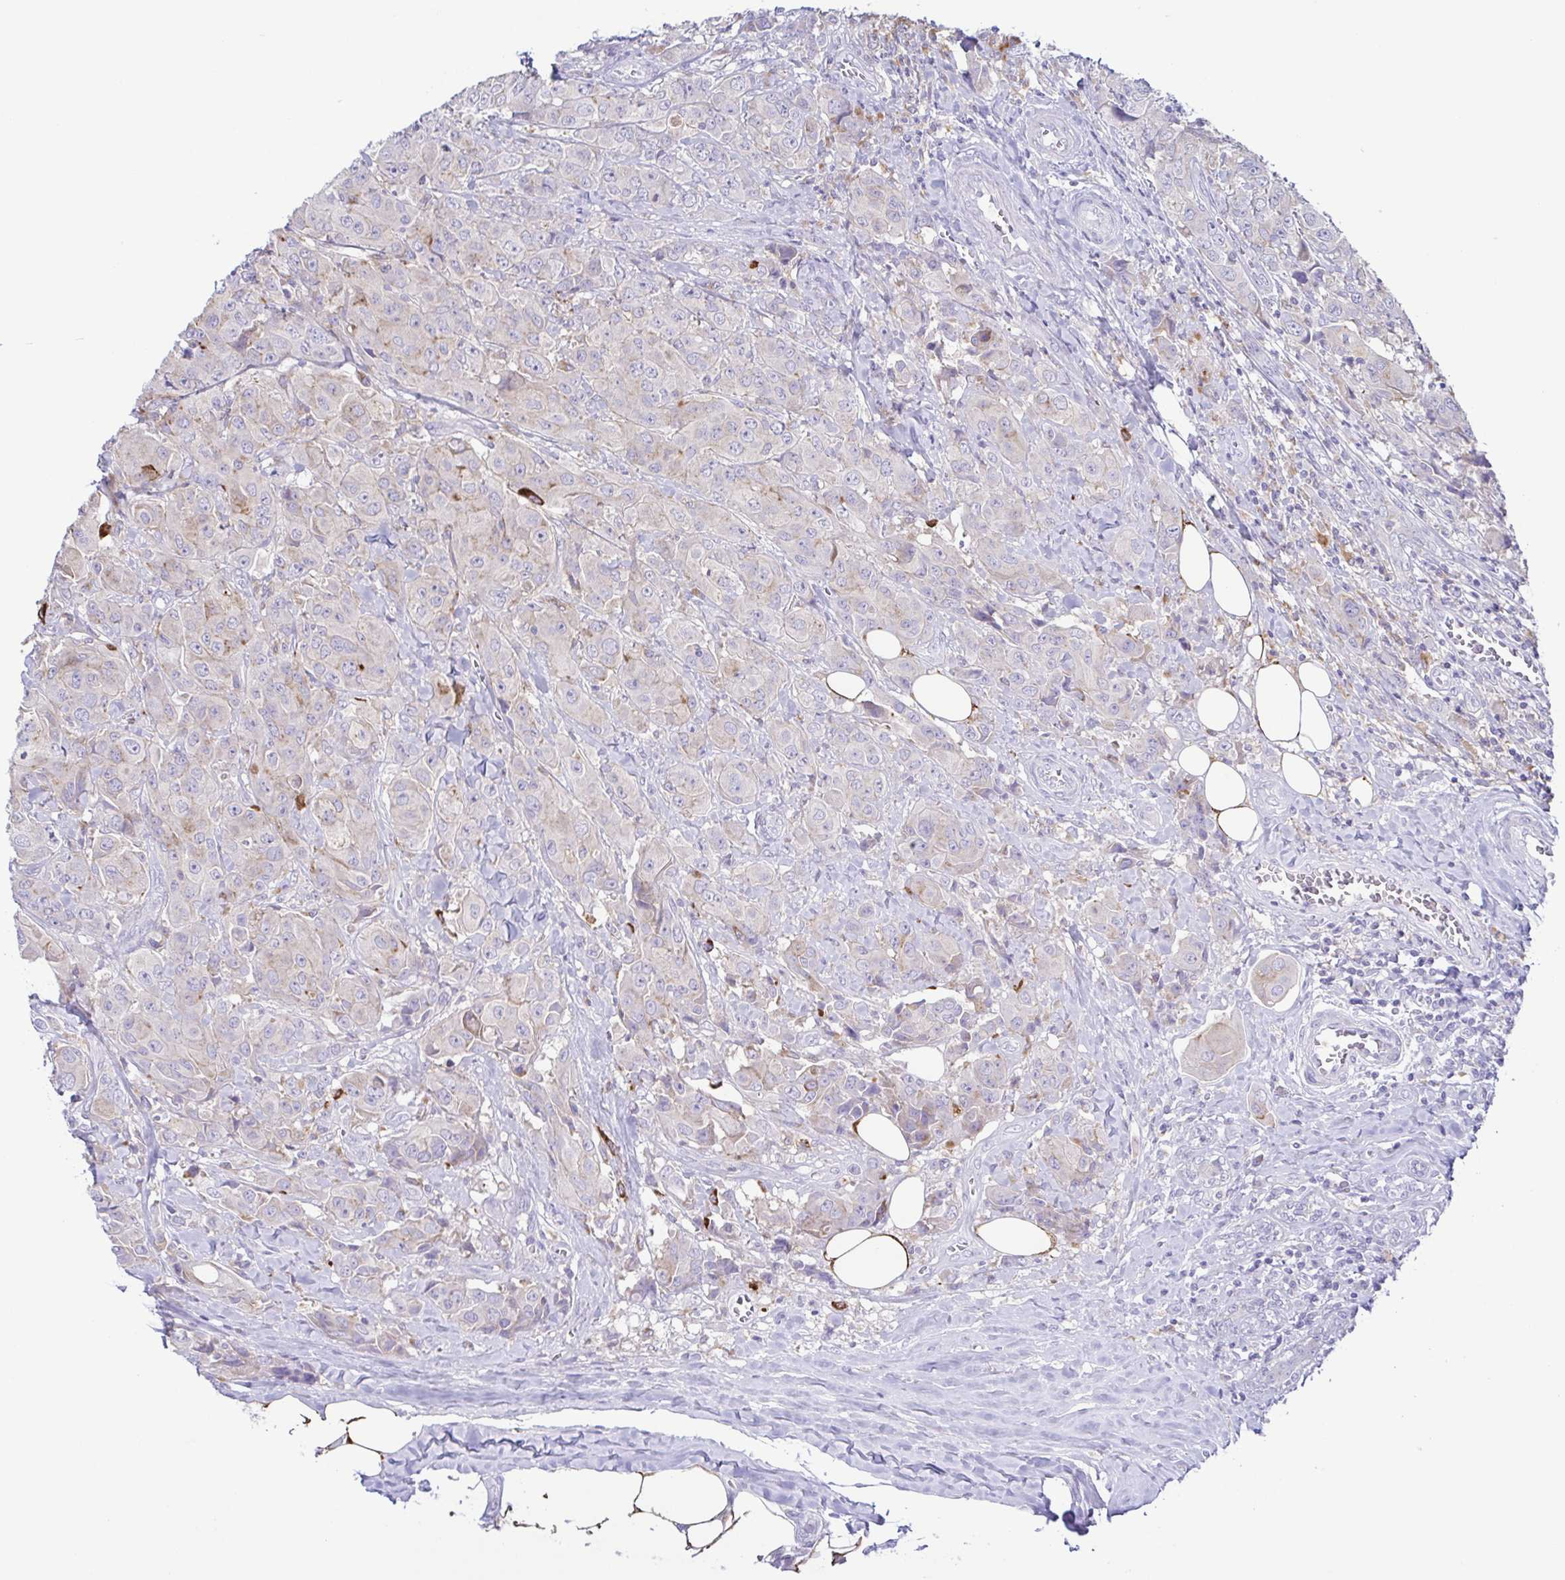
{"staining": {"intensity": "moderate", "quantity": "<25%", "location": "cytoplasmic/membranous"}, "tissue": "breast cancer", "cell_type": "Tumor cells", "image_type": "cancer", "snomed": [{"axis": "morphology", "description": "Normal tissue, NOS"}, {"axis": "morphology", "description": "Duct carcinoma"}, {"axis": "topography", "description": "Breast"}], "caption": "This image shows immunohistochemistry staining of human infiltrating ductal carcinoma (breast), with low moderate cytoplasmic/membranous staining in about <25% of tumor cells.", "gene": "ATP6V1G2", "patient": {"sex": "female", "age": 43}}